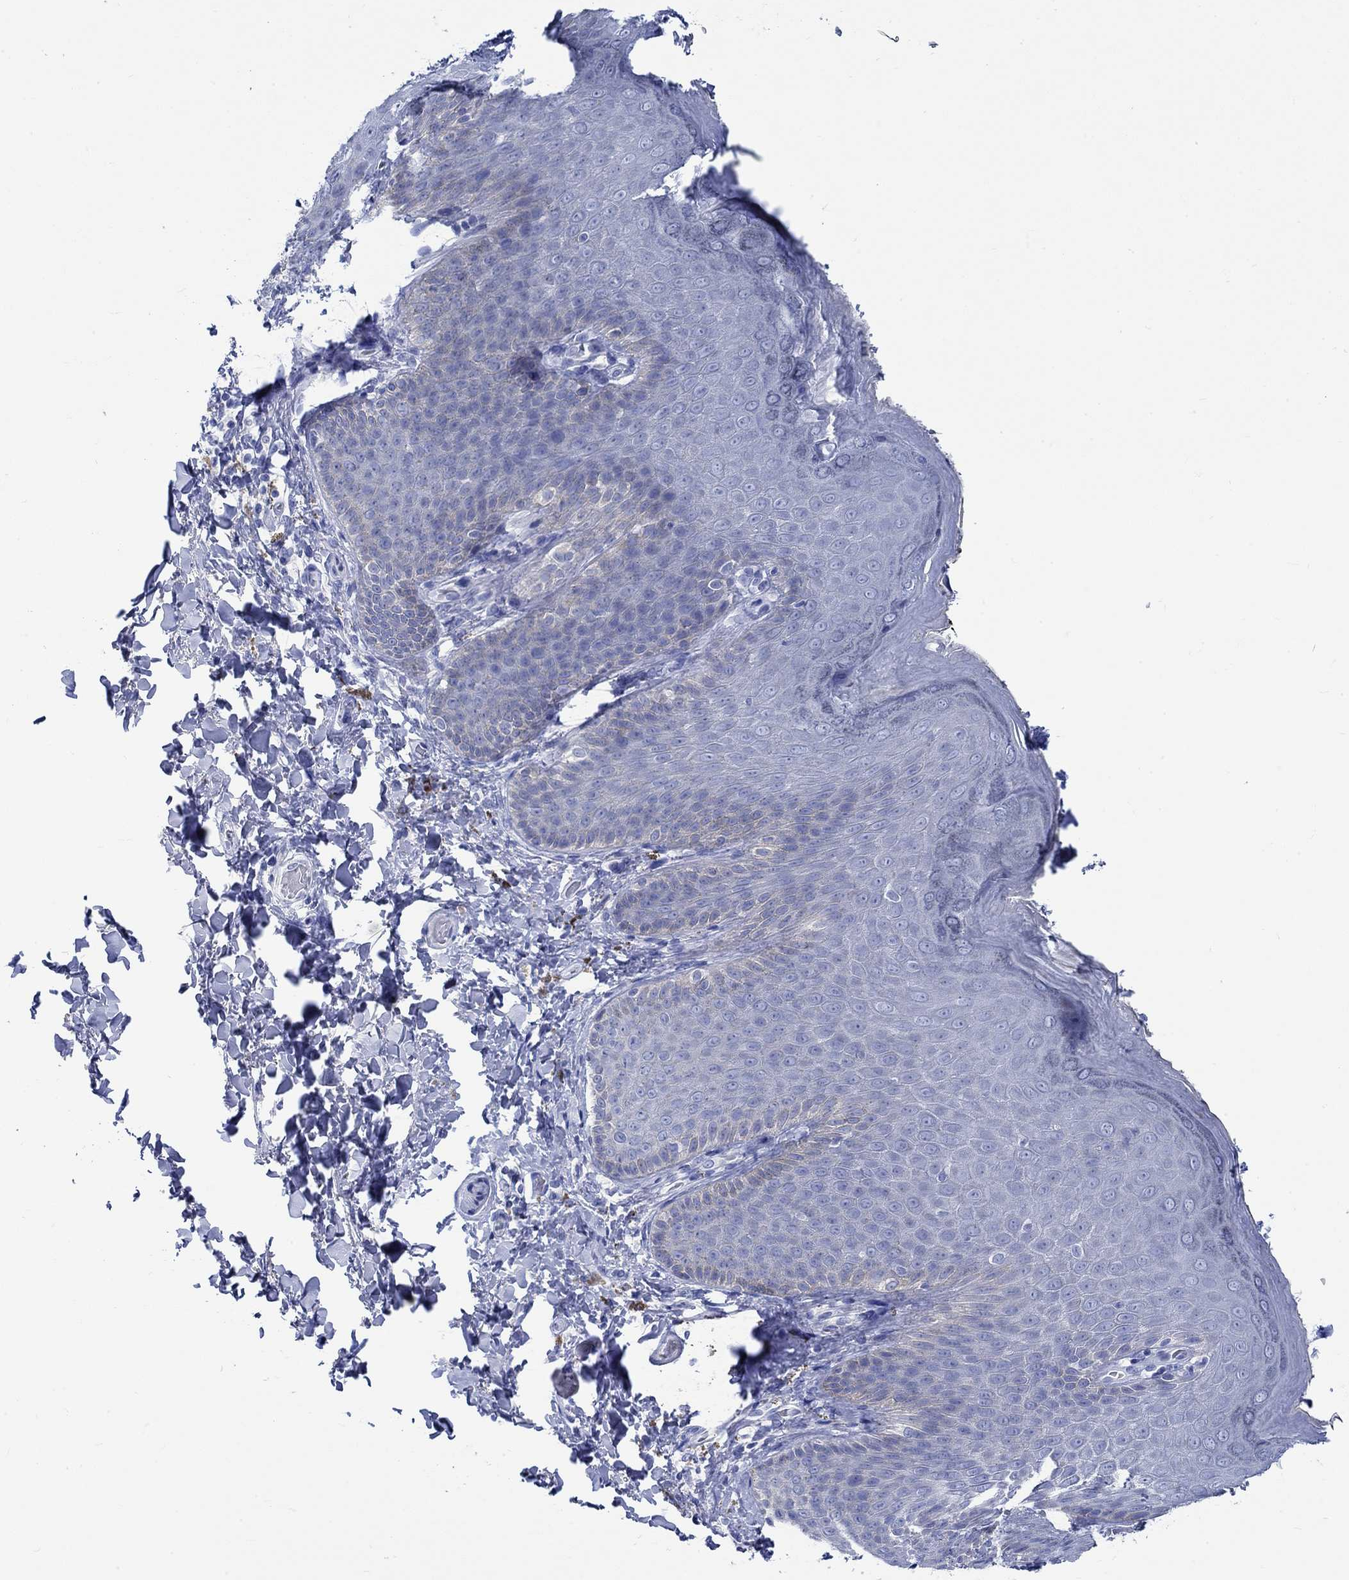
{"staining": {"intensity": "negative", "quantity": "none", "location": "none"}, "tissue": "skin", "cell_type": "Epidermal cells", "image_type": "normal", "snomed": [{"axis": "morphology", "description": "Normal tissue, NOS"}, {"axis": "topography", "description": "Anal"}], "caption": "Histopathology image shows no significant protein staining in epidermal cells of unremarkable skin. (Stains: DAB immunohistochemistry (IHC) with hematoxylin counter stain, Microscopy: brightfield microscopy at high magnification).", "gene": "PTPRN2", "patient": {"sex": "male", "age": 53}}